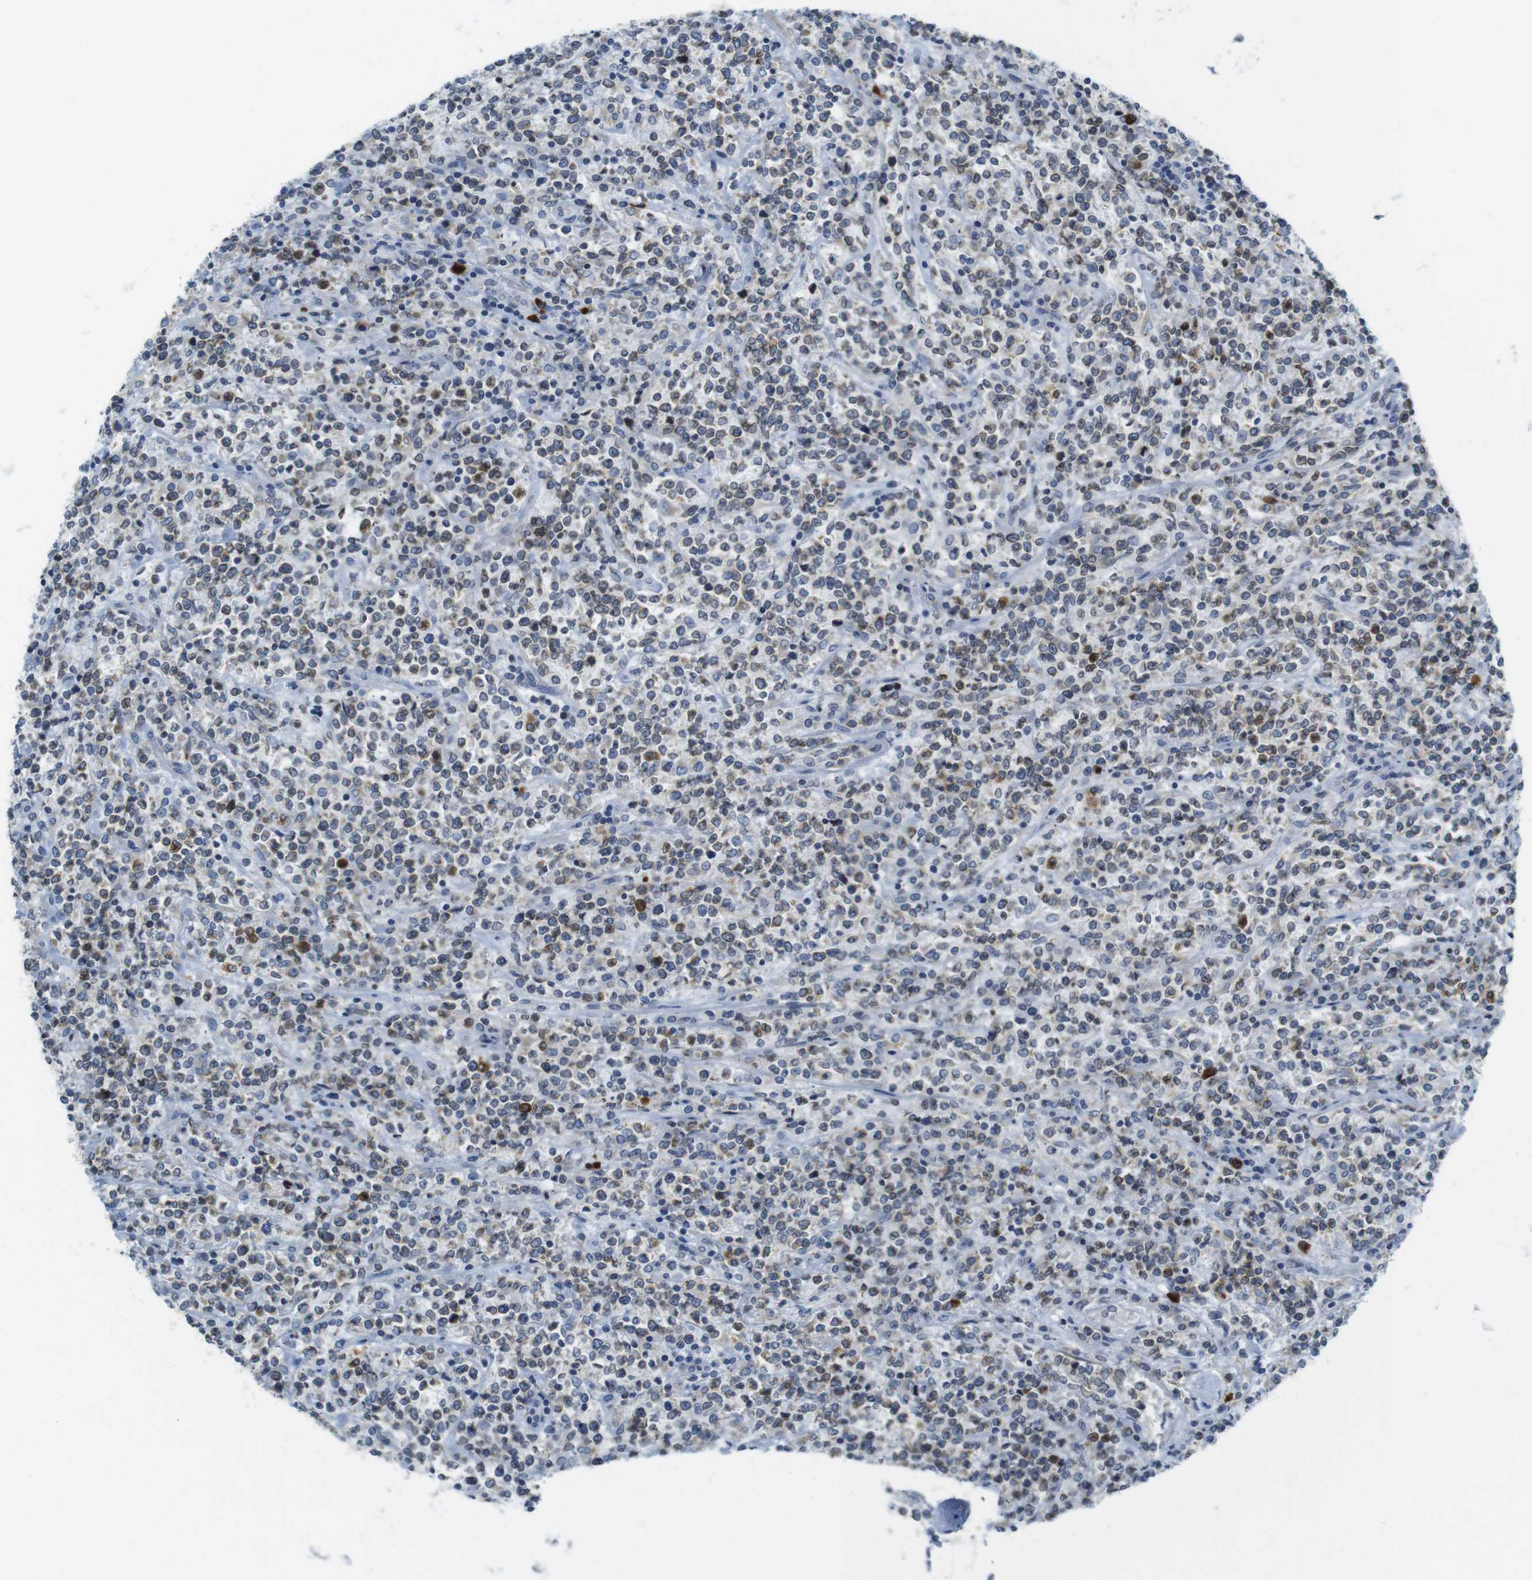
{"staining": {"intensity": "weak", "quantity": "25%-75%", "location": "cytoplasmic/membranous"}, "tissue": "lymphoma", "cell_type": "Tumor cells", "image_type": "cancer", "snomed": [{"axis": "morphology", "description": "Malignant lymphoma, non-Hodgkin's type, High grade"}, {"axis": "topography", "description": "Soft tissue"}], "caption": "Malignant lymphoma, non-Hodgkin's type (high-grade) stained for a protein (brown) displays weak cytoplasmic/membranous positive expression in about 25%-75% of tumor cells.", "gene": "CLPTM1L", "patient": {"sex": "male", "age": 18}}